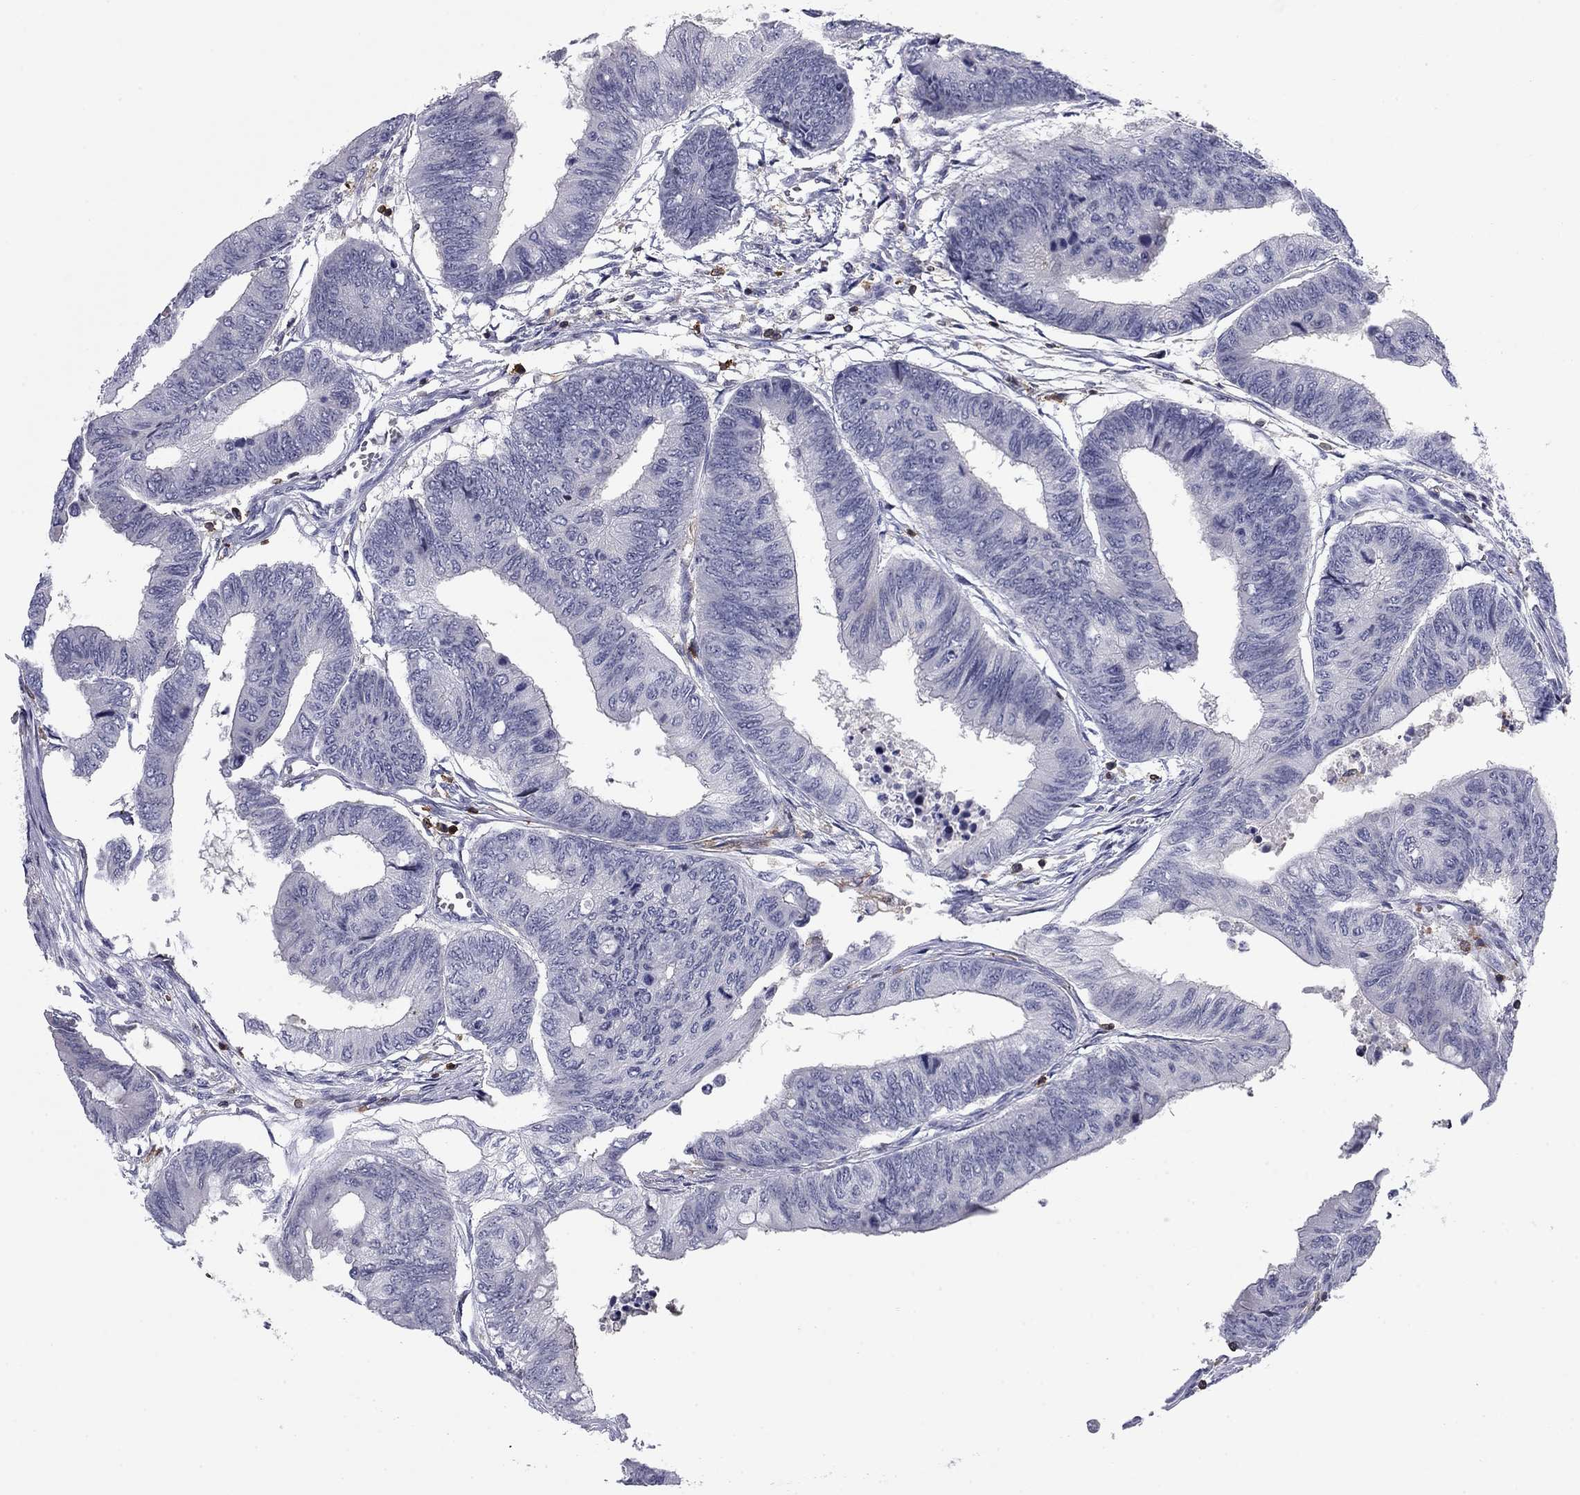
{"staining": {"intensity": "negative", "quantity": "none", "location": "none"}, "tissue": "colorectal cancer", "cell_type": "Tumor cells", "image_type": "cancer", "snomed": [{"axis": "morphology", "description": "Normal tissue, NOS"}, {"axis": "morphology", "description": "Adenocarcinoma, NOS"}, {"axis": "topography", "description": "Rectum"}, {"axis": "topography", "description": "Peripheral nerve tissue"}], "caption": "High magnification brightfield microscopy of colorectal cancer stained with DAB (3,3'-diaminobenzidine) (brown) and counterstained with hematoxylin (blue): tumor cells show no significant expression.", "gene": "ARHGAP27", "patient": {"sex": "male", "age": 92}}